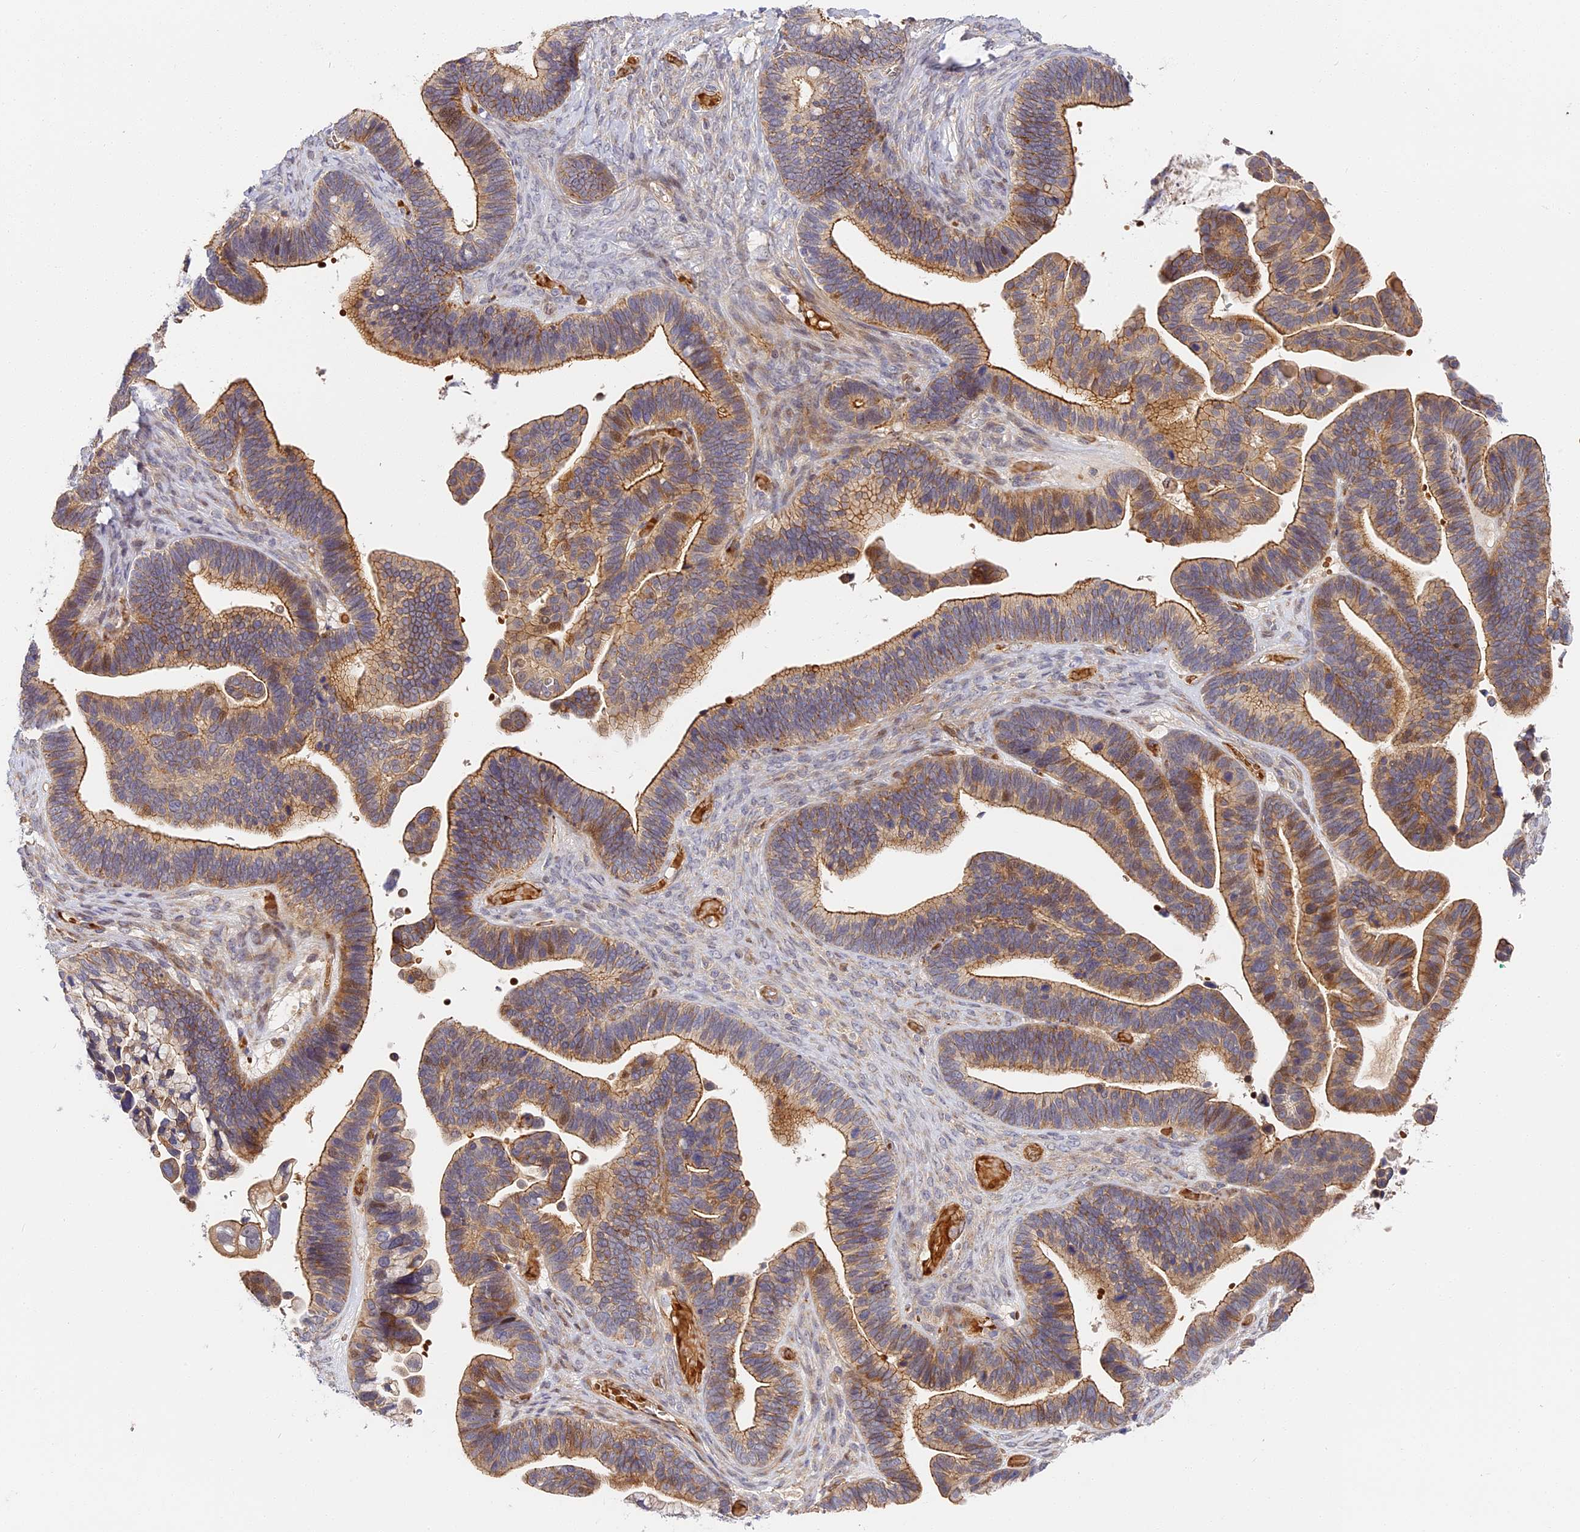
{"staining": {"intensity": "moderate", "quantity": "25%-75%", "location": "cytoplasmic/membranous"}, "tissue": "ovarian cancer", "cell_type": "Tumor cells", "image_type": "cancer", "snomed": [{"axis": "morphology", "description": "Cystadenocarcinoma, serous, NOS"}, {"axis": "topography", "description": "Ovary"}], "caption": "Ovarian serous cystadenocarcinoma stained with immunohistochemistry exhibits moderate cytoplasmic/membranous staining in approximately 25%-75% of tumor cells.", "gene": "MISP3", "patient": {"sex": "female", "age": 56}}